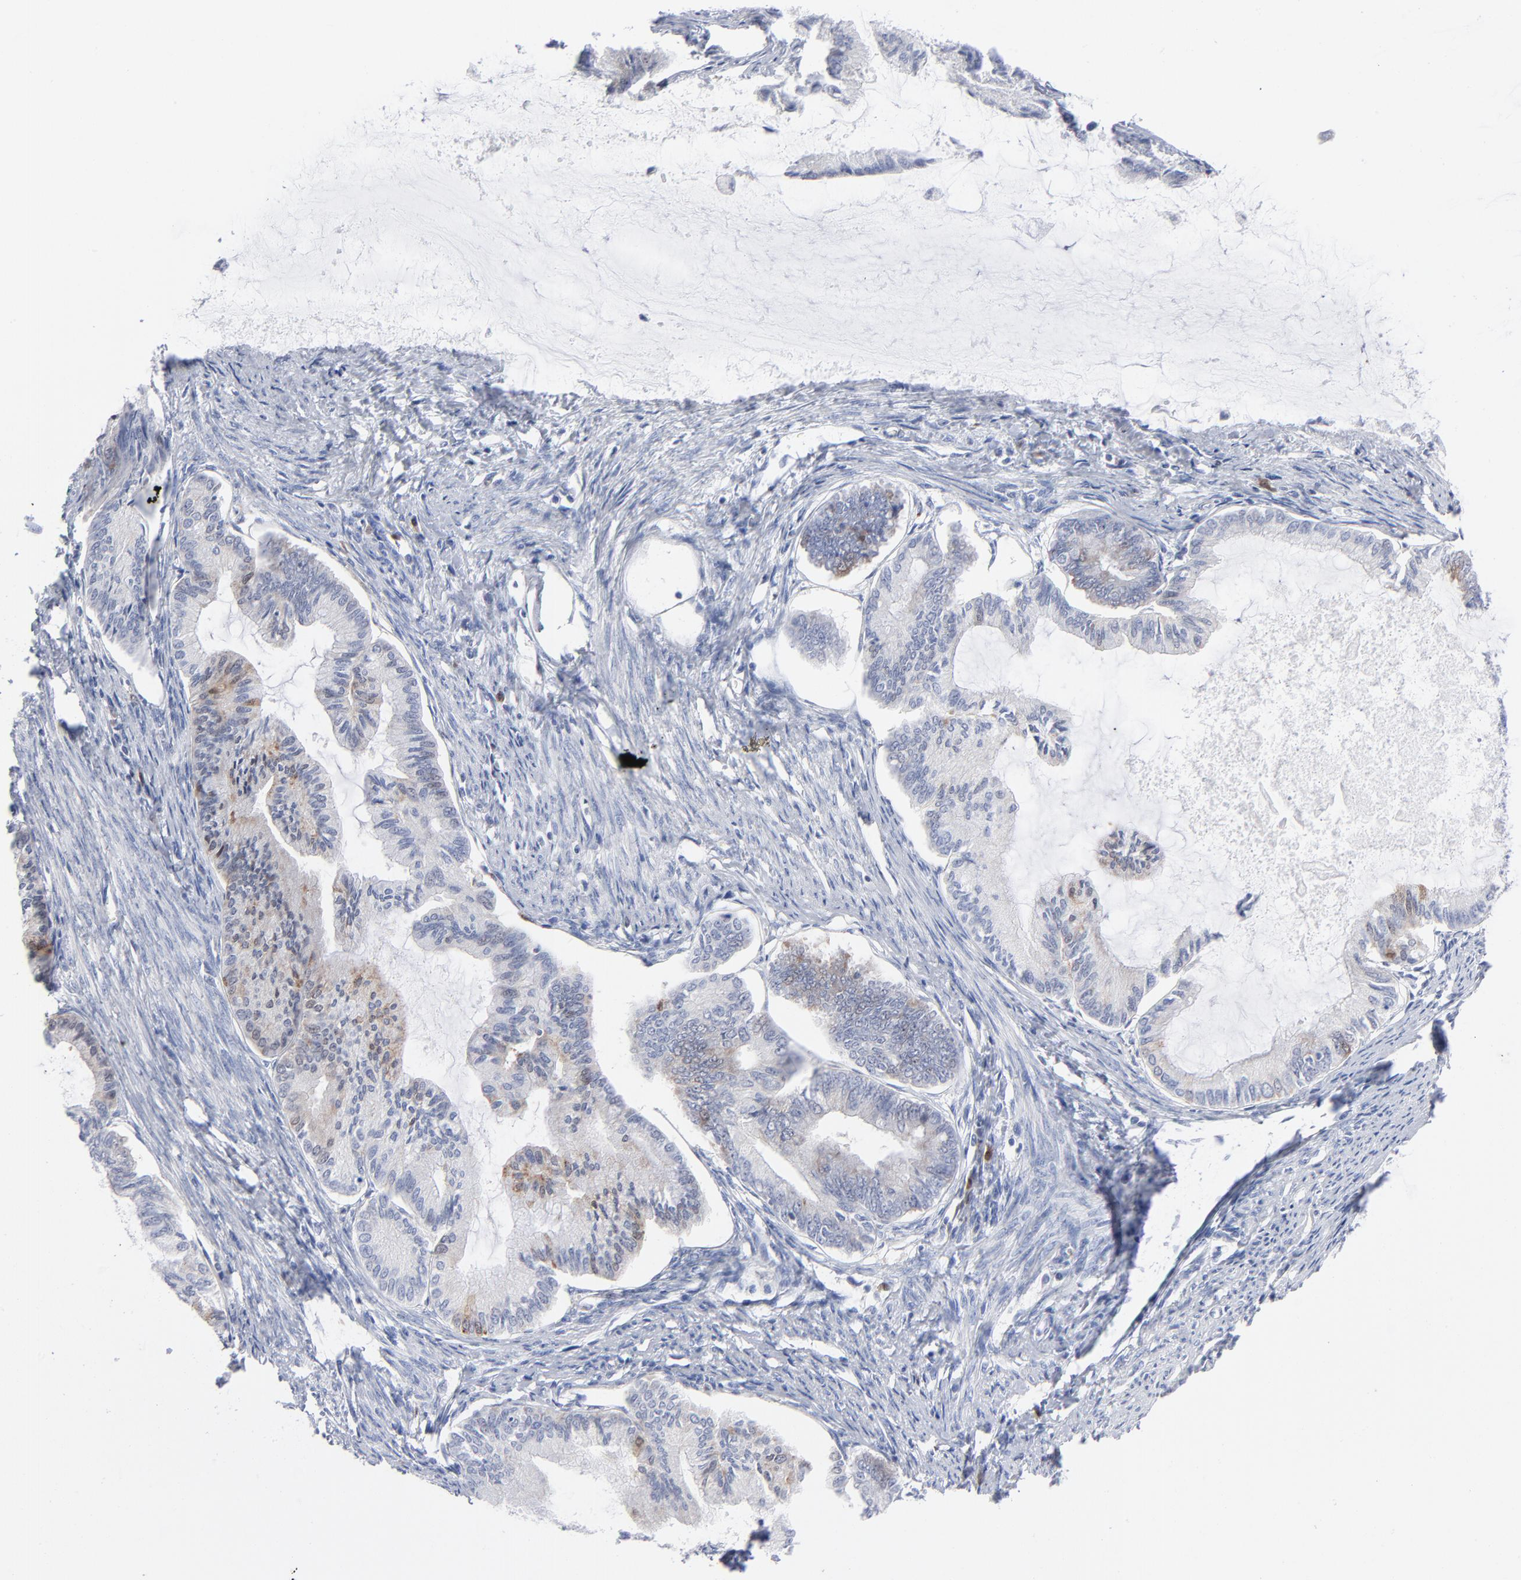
{"staining": {"intensity": "weak", "quantity": "<25%", "location": "cytoplasmic/membranous"}, "tissue": "endometrial cancer", "cell_type": "Tumor cells", "image_type": "cancer", "snomed": [{"axis": "morphology", "description": "Adenocarcinoma, NOS"}, {"axis": "topography", "description": "Endometrium"}], "caption": "IHC image of human endometrial cancer (adenocarcinoma) stained for a protein (brown), which reveals no positivity in tumor cells. (DAB immunohistochemistry, high magnification).", "gene": "CHCHD10", "patient": {"sex": "female", "age": 86}}